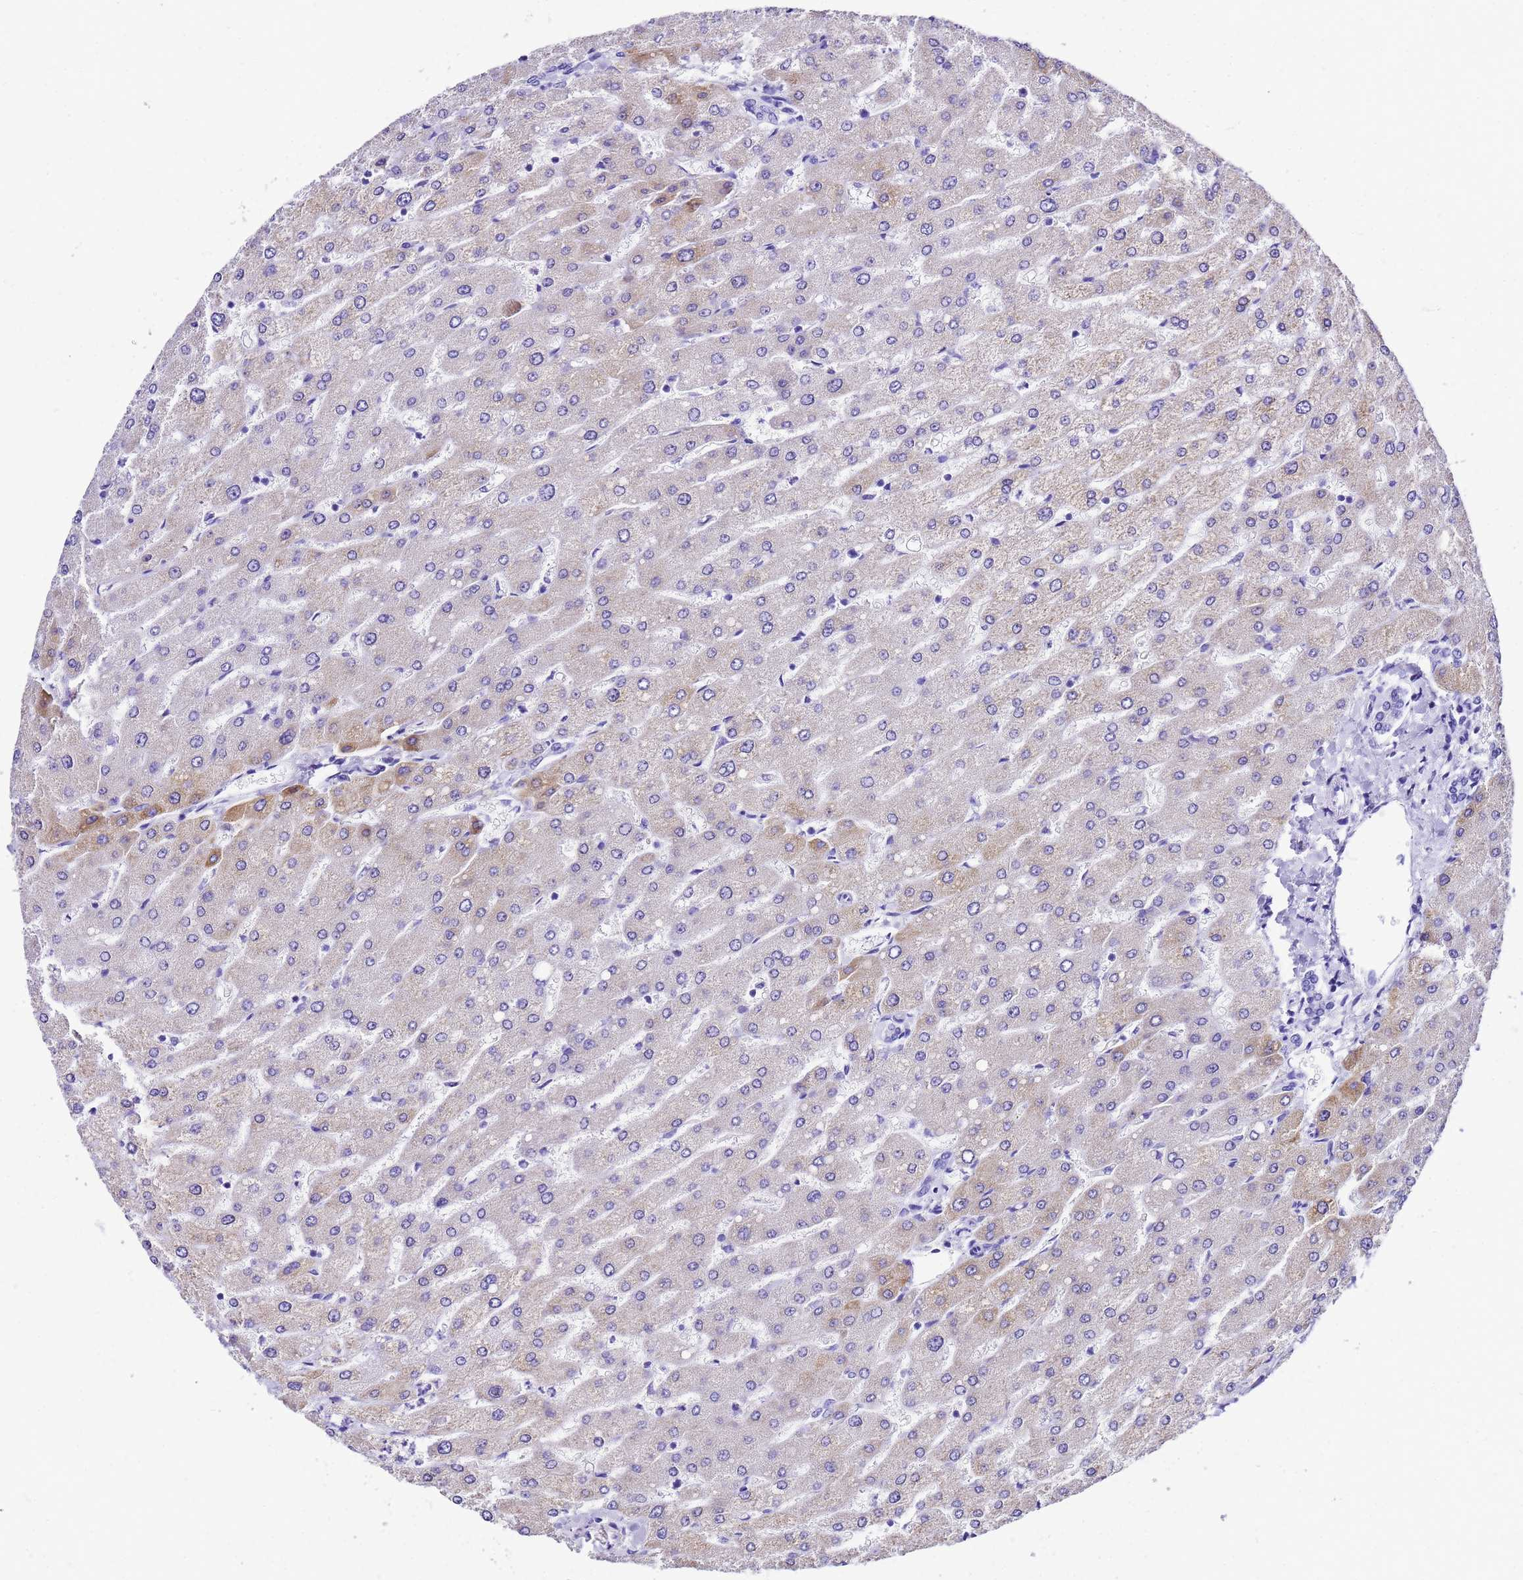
{"staining": {"intensity": "negative", "quantity": "none", "location": "none"}, "tissue": "liver", "cell_type": "Cholangiocytes", "image_type": "normal", "snomed": [{"axis": "morphology", "description": "Normal tissue, NOS"}, {"axis": "topography", "description": "Liver"}], "caption": "Protein analysis of benign liver shows no significant expression in cholangiocytes.", "gene": "UGT2A1", "patient": {"sex": "male", "age": 55}}